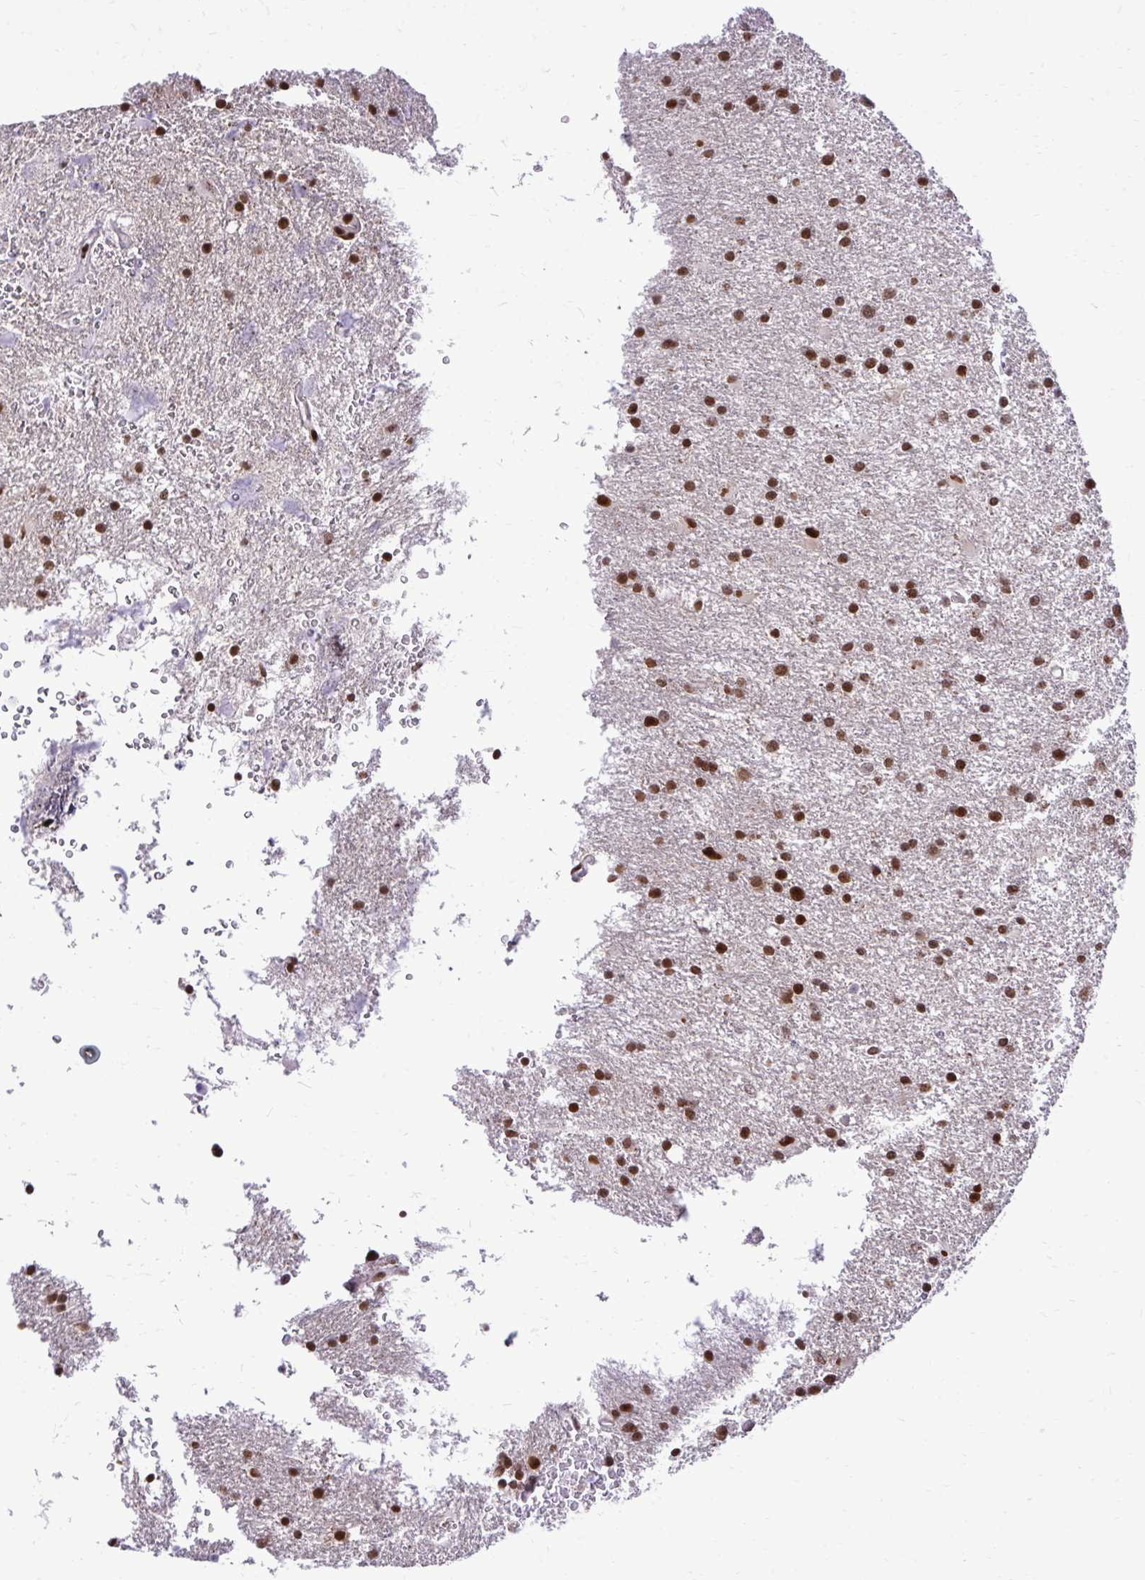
{"staining": {"intensity": "strong", "quantity": ">75%", "location": "nuclear"}, "tissue": "glioma", "cell_type": "Tumor cells", "image_type": "cancer", "snomed": [{"axis": "morphology", "description": "Glioma, malignant, High grade"}, {"axis": "topography", "description": "Brain"}], "caption": "High-power microscopy captured an immunohistochemistry (IHC) photomicrograph of glioma, revealing strong nuclear expression in approximately >75% of tumor cells.", "gene": "CDYL", "patient": {"sex": "male", "age": 68}}